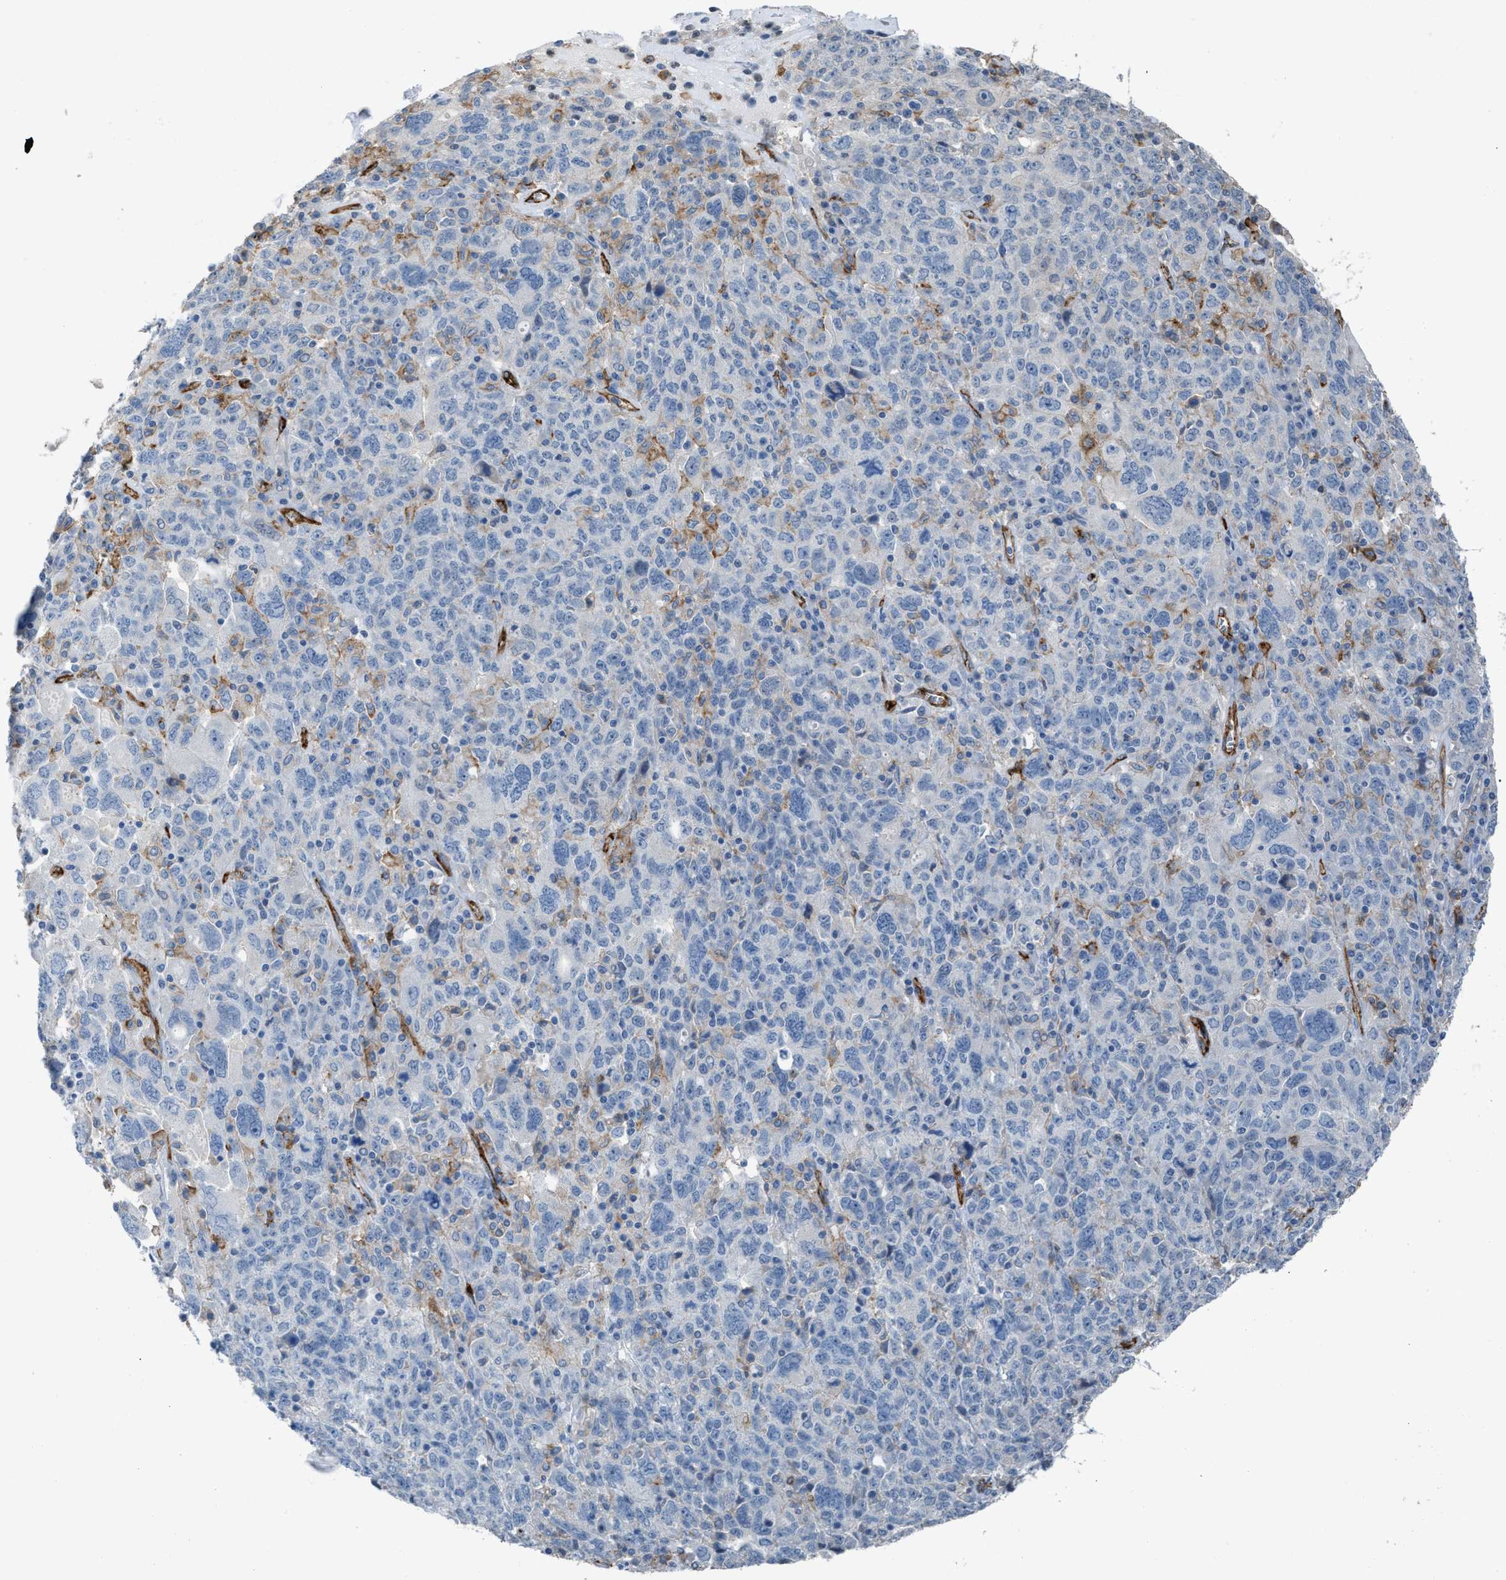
{"staining": {"intensity": "negative", "quantity": "none", "location": "none"}, "tissue": "ovarian cancer", "cell_type": "Tumor cells", "image_type": "cancer", "snomed": [{"axis": "morphology", "description": "Carcinoma, endometroid"}, {"axis": "topography", "description": "Ovary"}], "caption": "Immunohistochemical staining of human ovarian cancer (endometroid carcinoma) displays no significant expression in tumor cells.", "gene": "DYSF", "patient": {"sex": "female", "age": 62}}